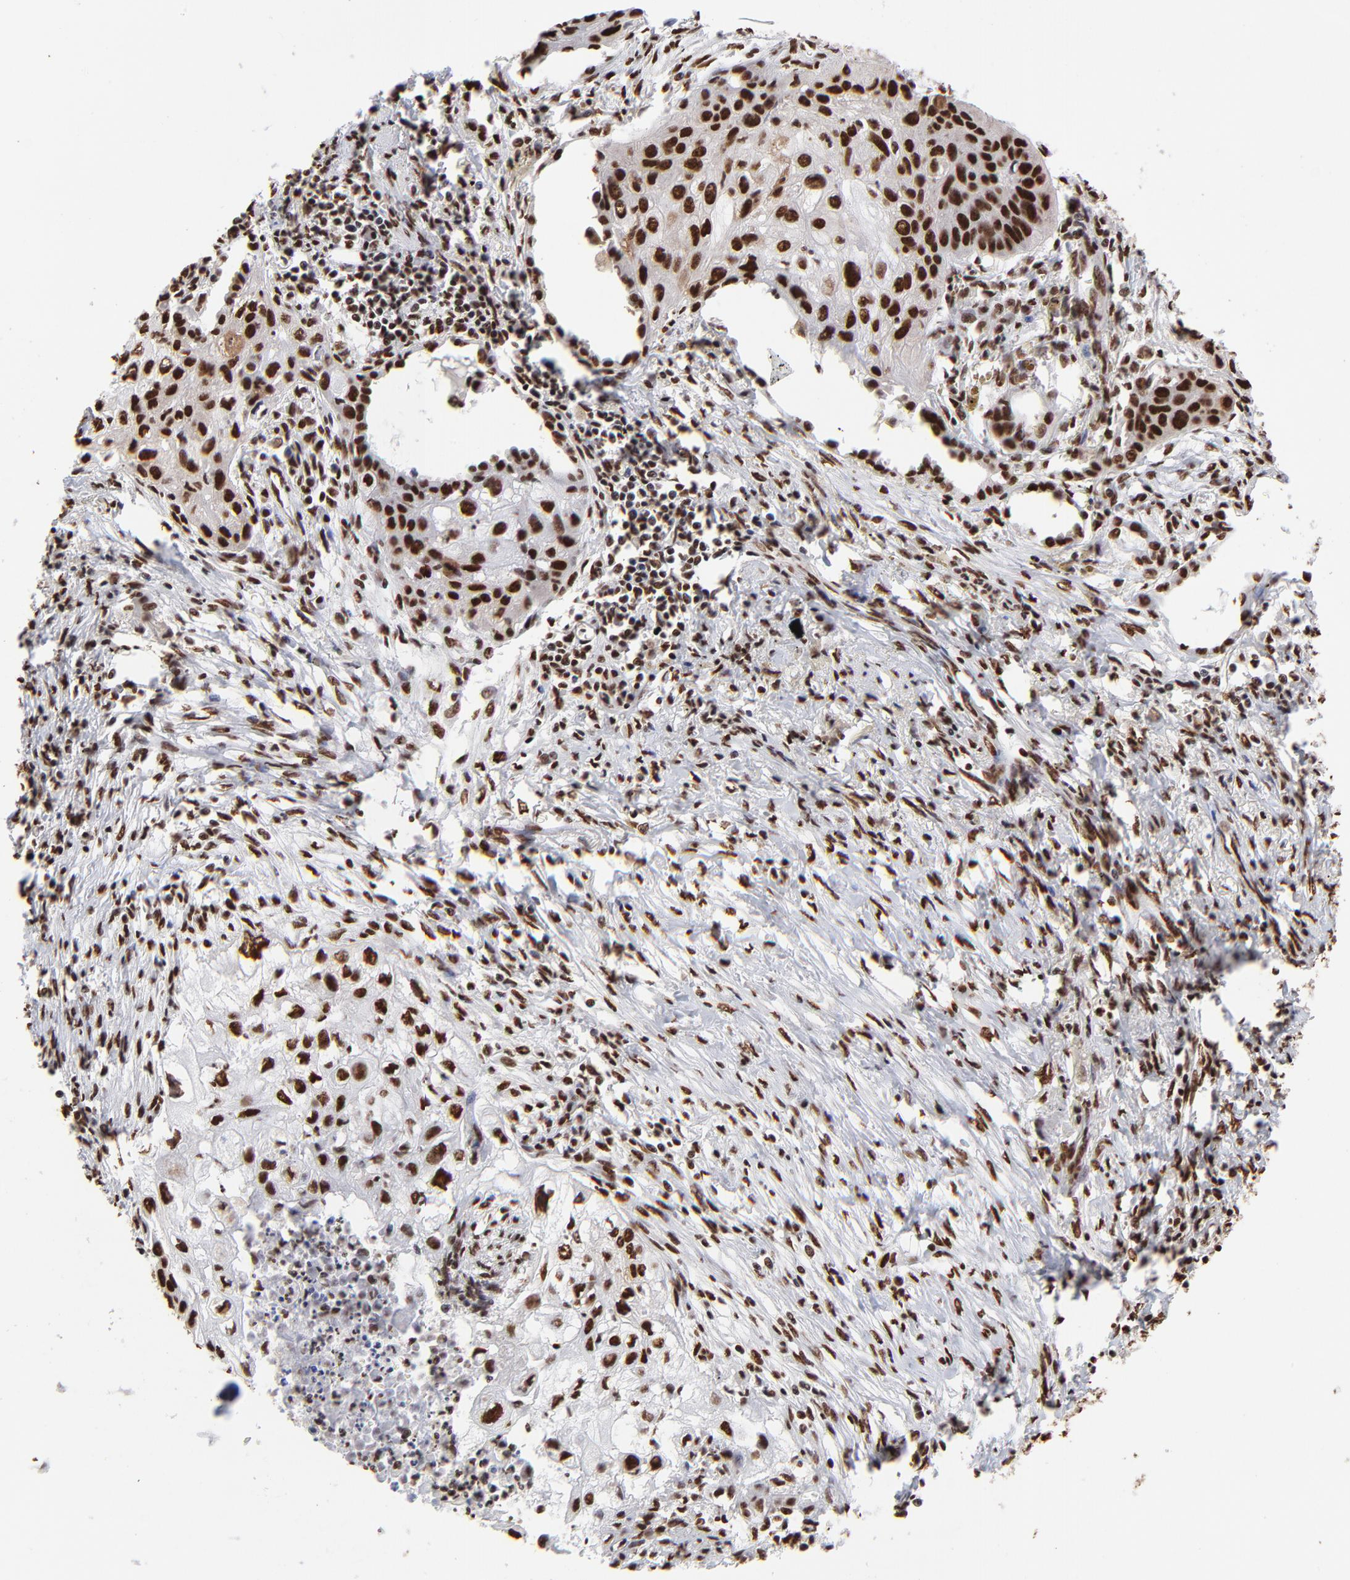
{"staining": {"intensity": "strong", "quantity": ">75%", "location": "nuclear"}, "tissue": "lung cancer", "cell_type": "Tumor cells", "image_type": "cancer", "snomed": [{"axis": "morphology", "description": "Squamous cell carcinoma, NOS"}, {"axis": "topography", "description": "Lung"}], "caption": "Lung squamous cell carcinoma stained for a protein shows strong nuclear positivity in tumor cells.", "gene": "ZNF544", "patient": {"sex": "male", "age": 71}}